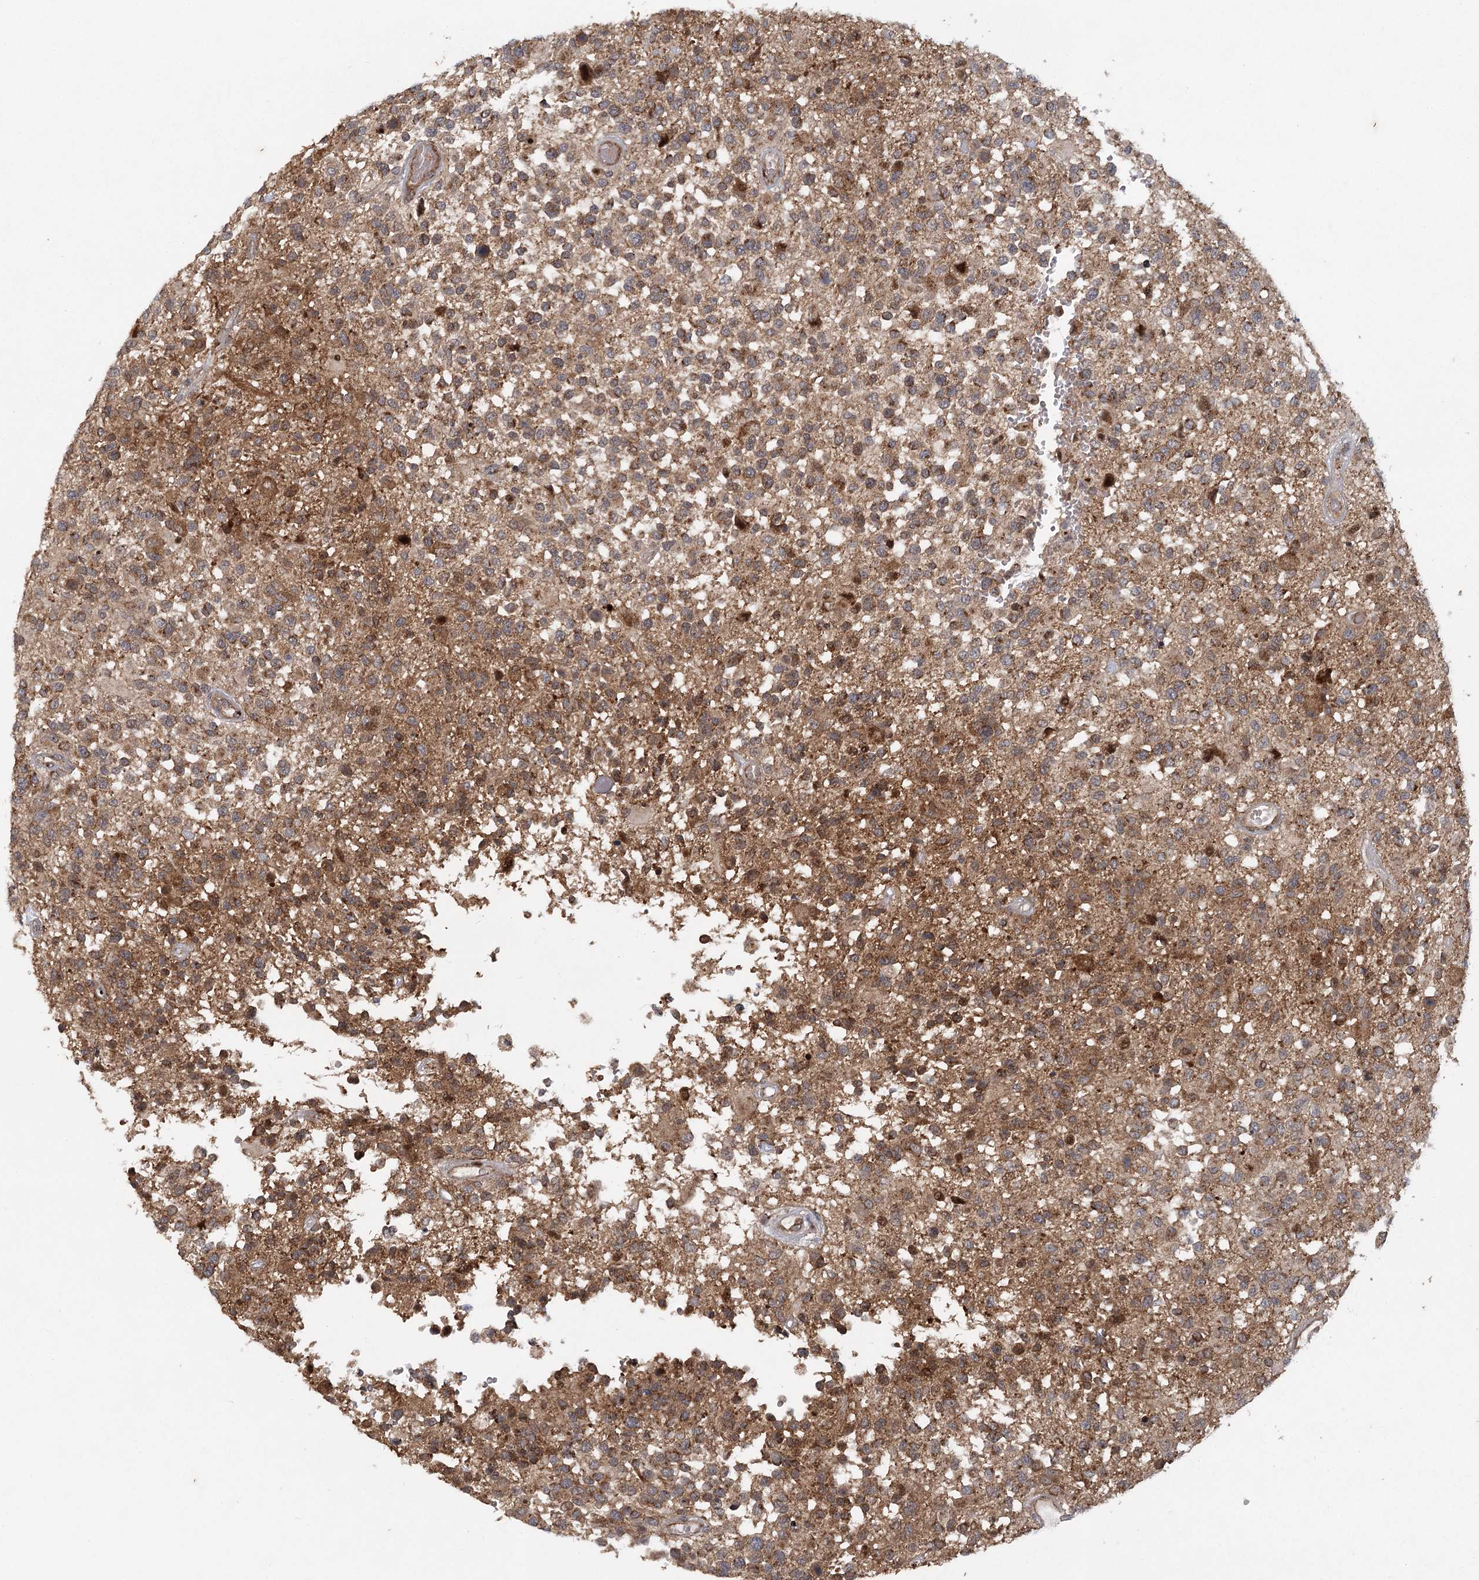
{"staining": {"intensity": "moderate", "quantity": ">75%", "location": "cytoplasmic/membranous"}, "tissue": "glioma", "cell_type": "Tumor cells", "image_type": "cancer", "snomed": [{"axis": "morphology", "description": "Glioma, malignant, High grade"}, {"axis": "morphology", "description": "Glioblastoma, NOS"}, {"axis": "topography", "description": "Brain"}], "caption": "Immunohistochemical staining of high-grade glioma (malignant) reveals medium levels of moderate cytoplasmic/membranous protein expression in approximately >75% of tumor cells. (Brightfield microscopy of DAB IHC at high magnification).", "gene": "IFT46", "patient": {"sex": "male", "age": 60}}